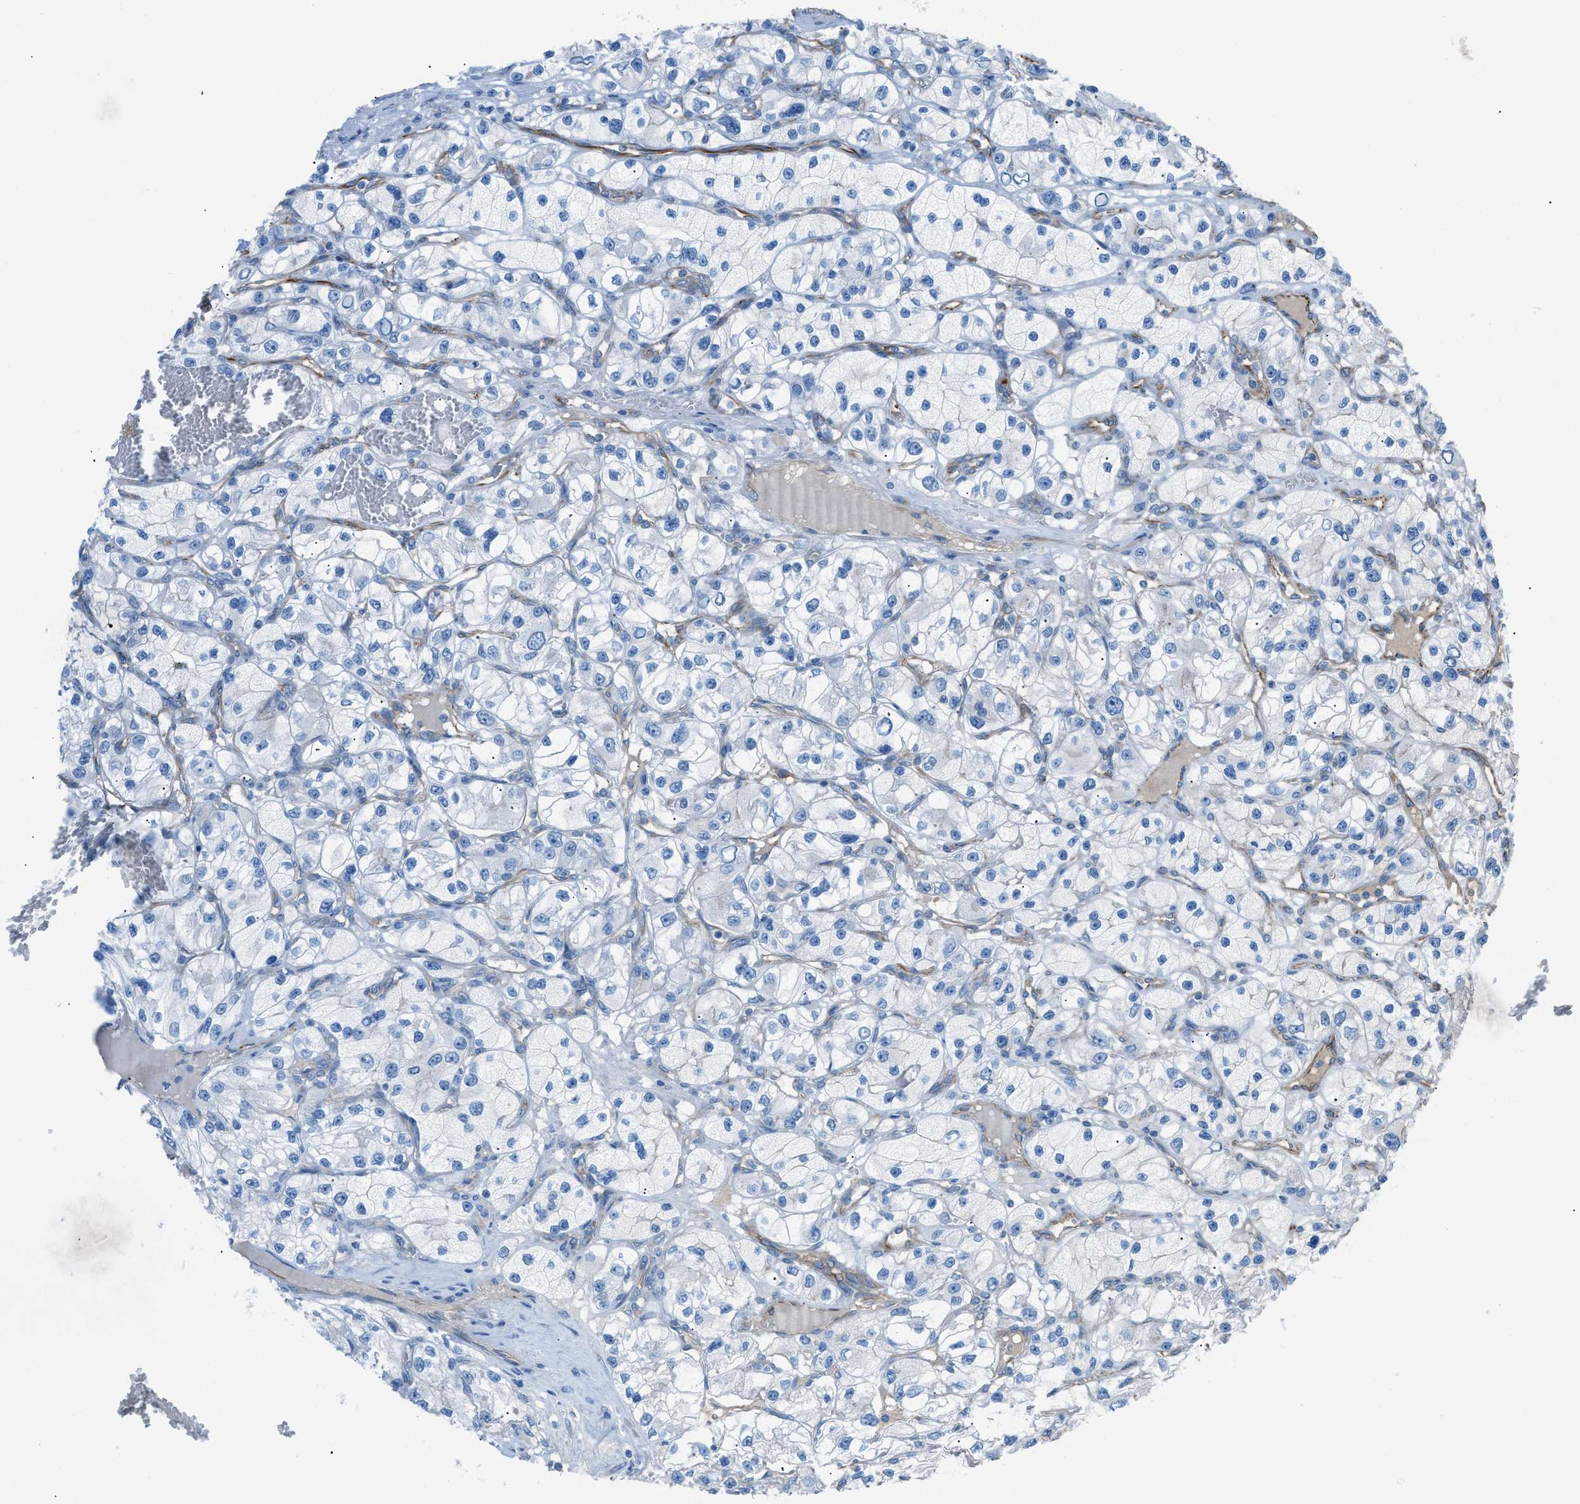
{"staining": {"intensity": "negative", "quantity": "none", "location": "none"}, "tissue": "renal cancer", "cell_type": "Tumor cells", "image_type": "cancer", "snomed": [{"axis": "morphology", "description": "Adenocarcinoma, NOS"}, {"axis": "topography", "description": "Kidney"}], "caption": "Histopathology image shows no protein positivity in tumor cells of renal adenocarcinoma tissue.", "gene": "CABP7", "patient": {"sex": "female", "age": 57}}